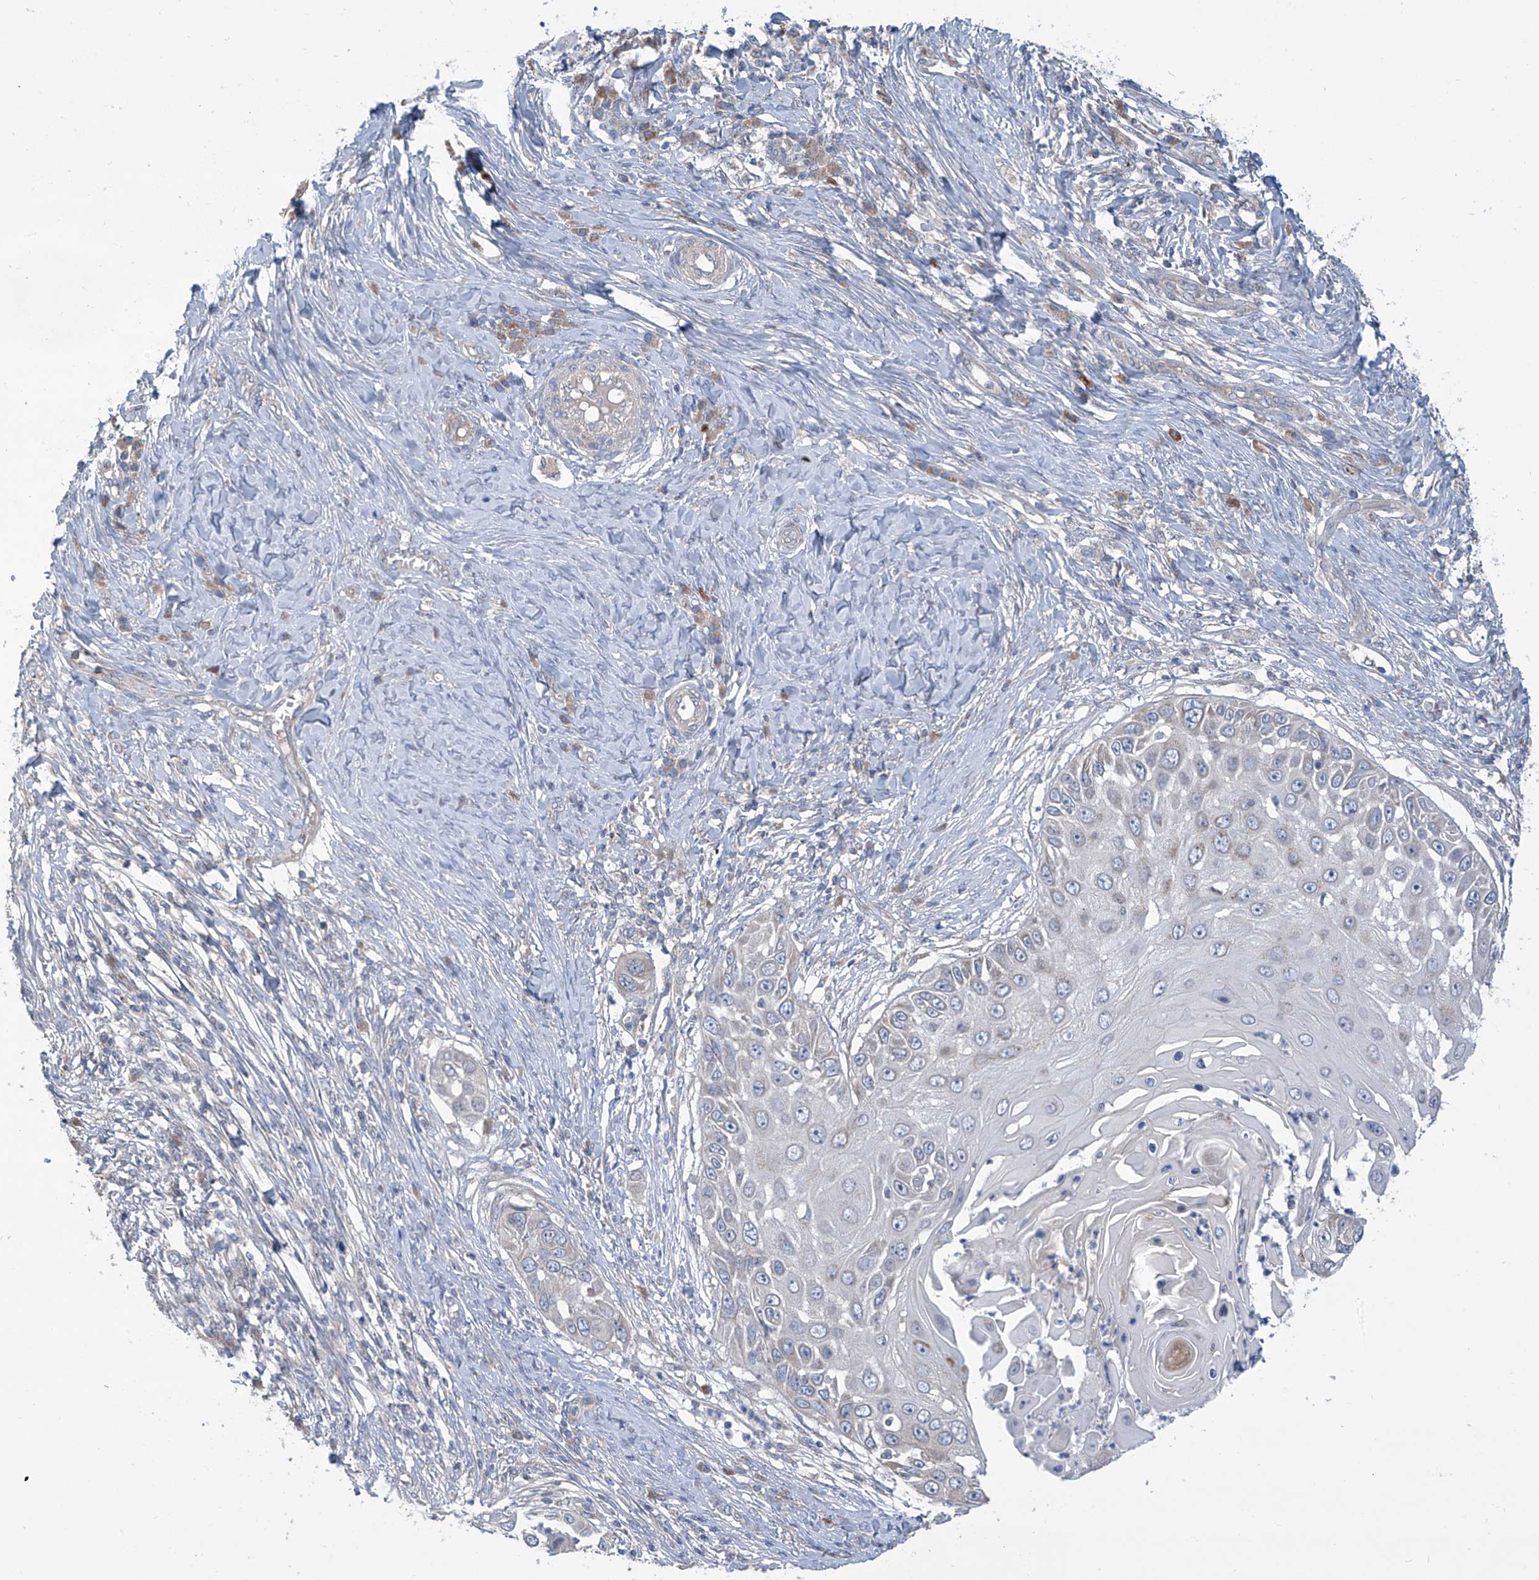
{"staining": {"intensity": "negative", "quantity": "none", "location": "none"}, "tissue": "skin cancer", "cell_type": "Tumor cells", "image_type": "cancer", "snomed": [{"axis": "morphology", "description": "Squamous cell carcinoma, NOS"}, {"axis": "topography", "description": "Skin"}], "caption": "Tumor cells show no significant staining in skin cancer. (DAB (3,3'-diaminobenzidine) IHC, high magnification).", "gene": "SCGB1D2", "patient": {"sex": "female", "age": 44}}